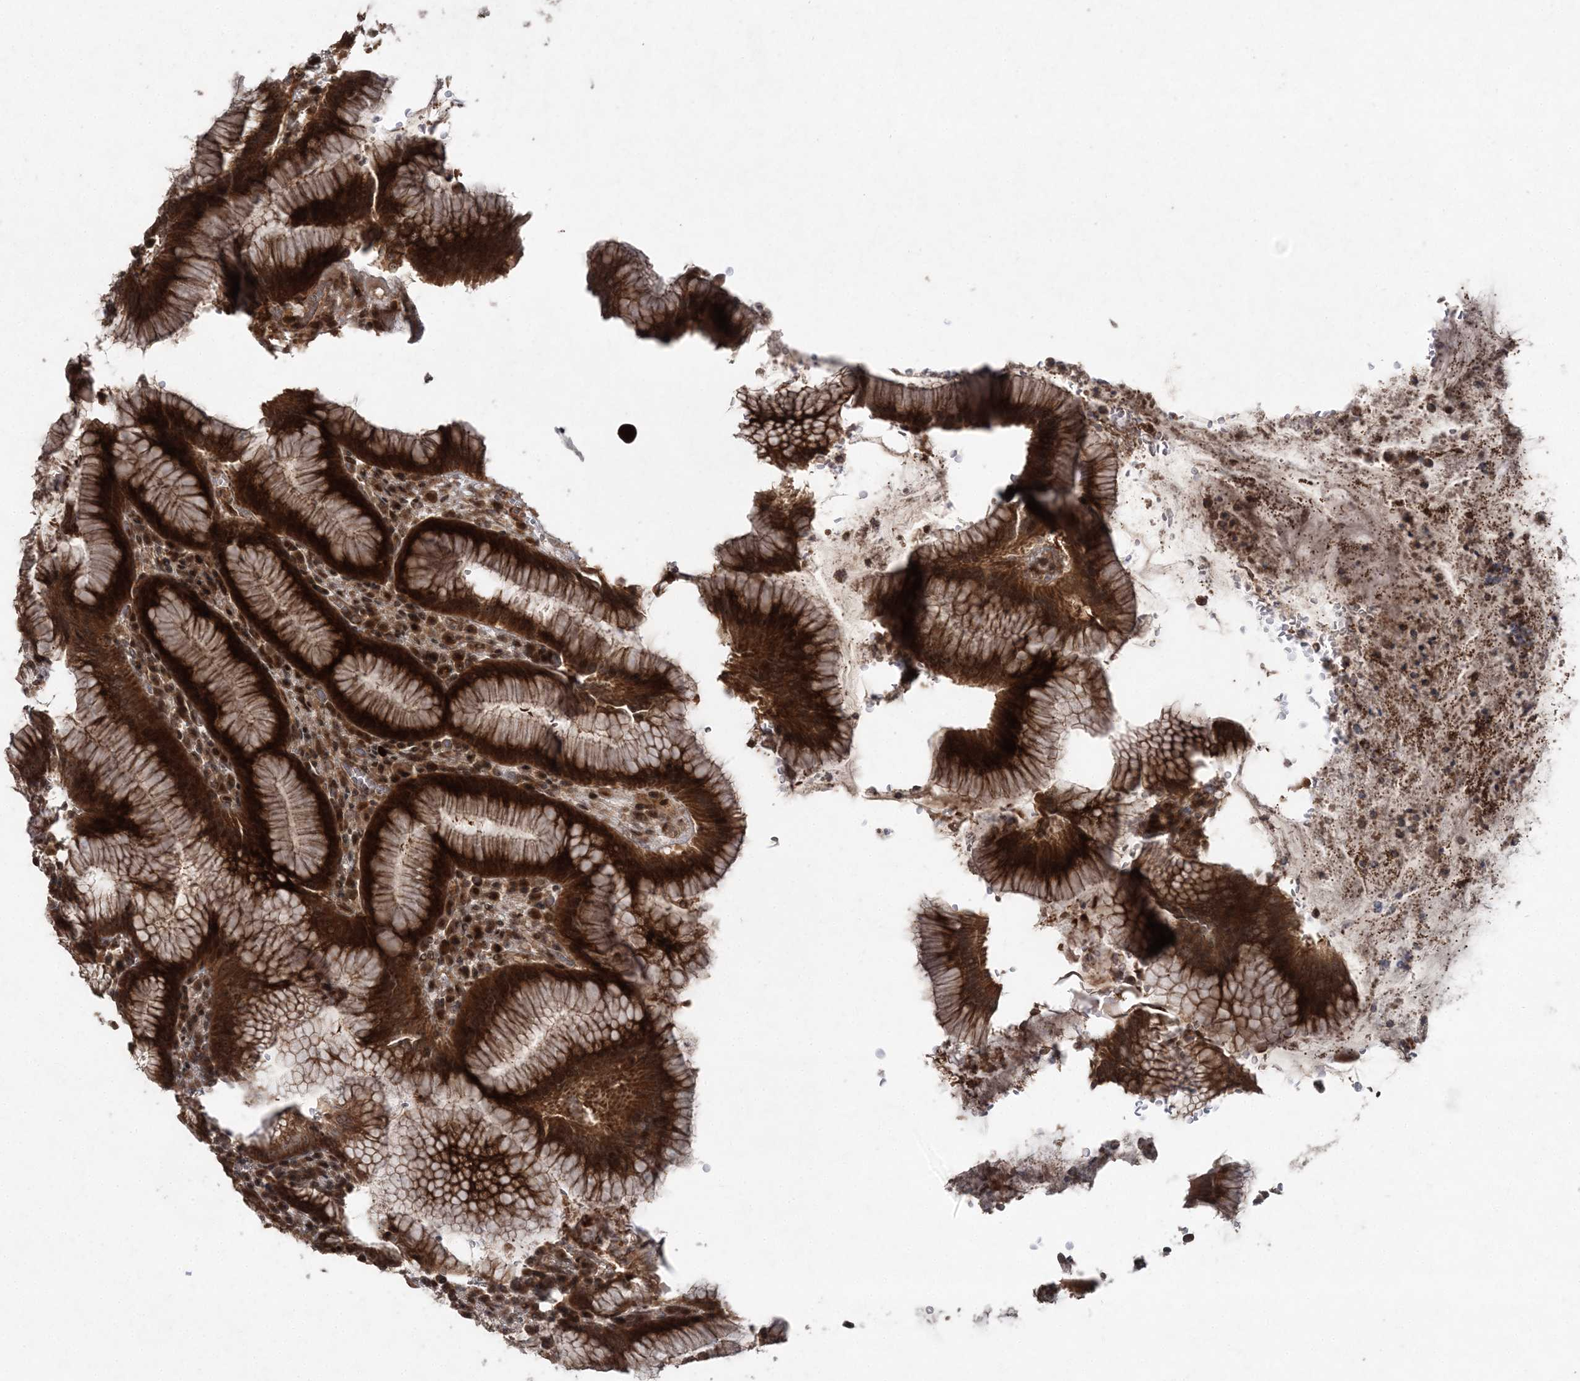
{"staining": {"intensity": "strong", "quantity": ">75%", "location": "cytoplasmic/membranous,nuclear"}, "tissue": "stomach", "cell_type": "Glandular cells", "image_type": "normal", "snomed": [{"axis": "morphology", "description": "Normal tissue, NOS"}, {"axis": "topography", "description": "Stomach"}], "caption": "Normal stomach was stained to show a protein in brown. There is high levels of strong cytoplasmic/membranous,nuclear positivity in about >75% of glandular cells.", "gene": "SERINC1", "patient": {"sex": "male", "age": 55}}